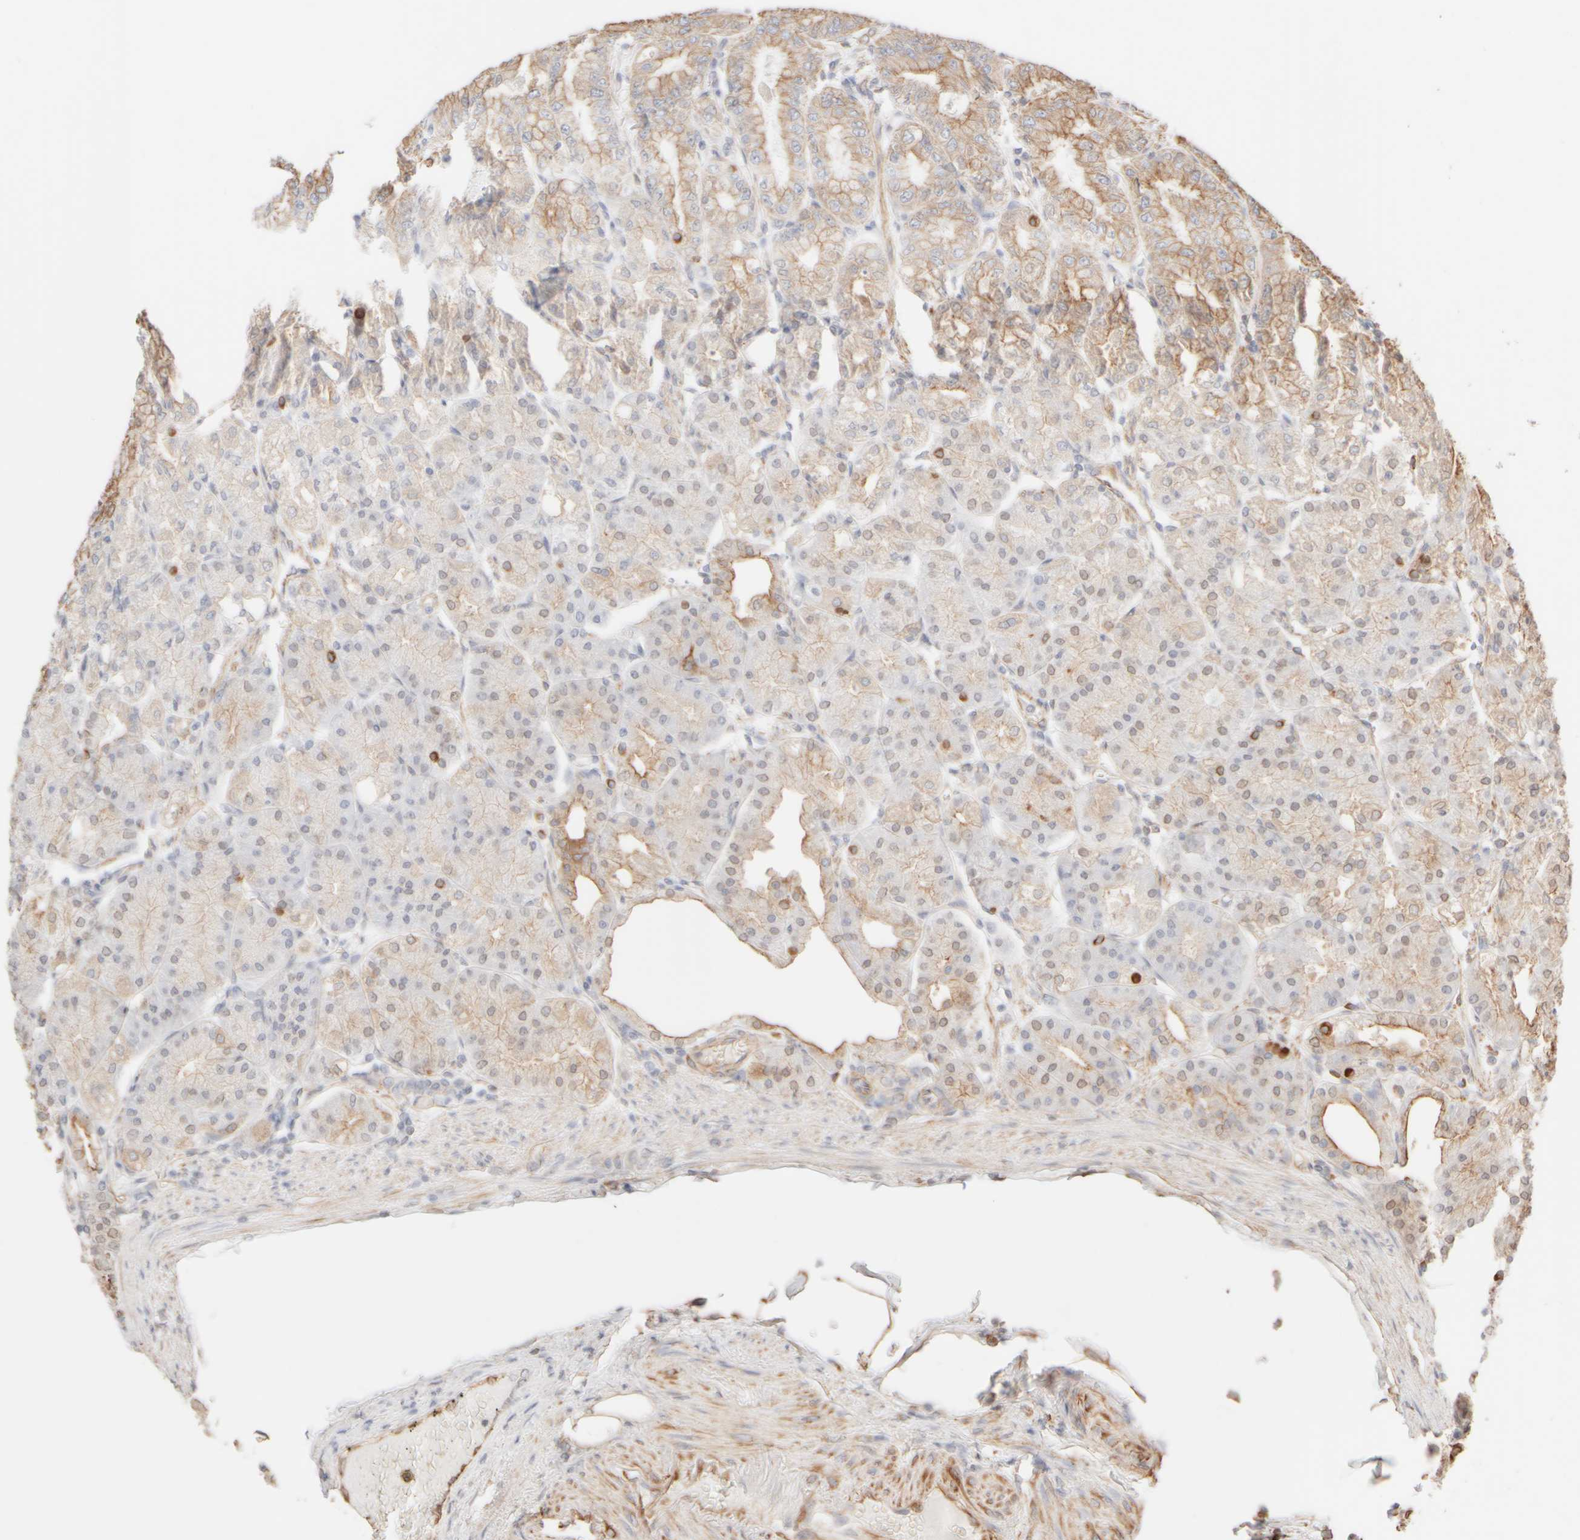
{"staining": {"intensity": "moderate", "quantity": "<25%", "location": "cytoplasmic/membranous"}, "tissue": "stomach", "cell_type": "Glandular cells", "image_type": "normal", "snomed": [{"axis": "morphology", "description": "Normal tissue, NOS"}, {"axis": "topography", "description": "Stomach, lower"}], "caption": "Stomach stained with DAB (3,3'-diaminobenzidine) immunohistochemistry reveals low levels of moderate cytoplasmic/membranous expression in approximately <25% of glandular cells. (Stains: DAB (3,3'-diaminobenzidine) in brown, nuclei in blue, Microscopy: brightfield microscopy at high magnification).", "gene": "KRT15", "patient": {"sex": "male", "age": 71}}